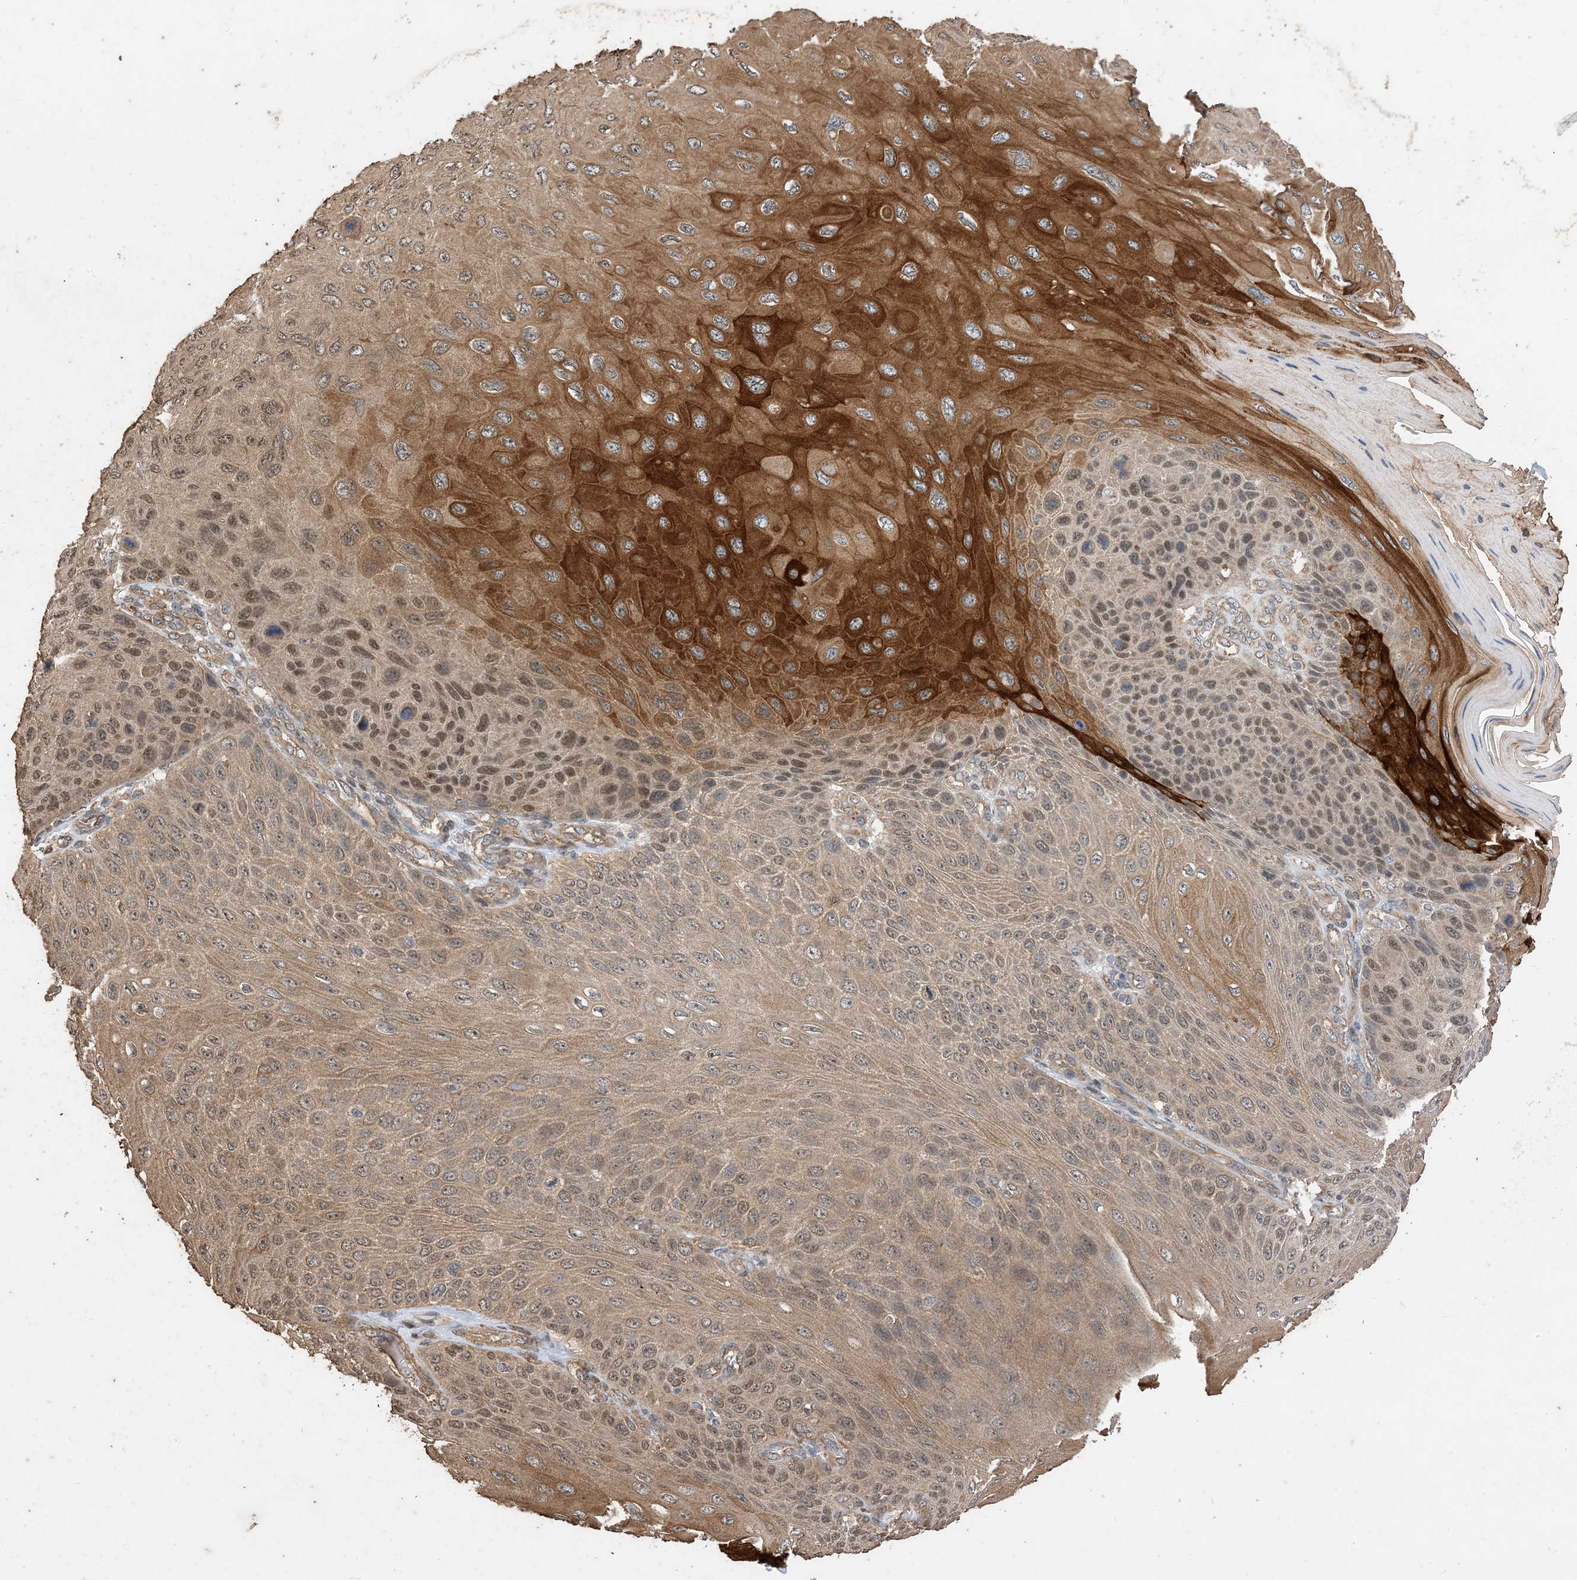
{"staining": {"intensity": "moderate", "quantity": ">75%", "location": "cytoplasmic/membranous,nuclear"}, "tissue": "skin cancer", "cell_type": "Tumor cells", "image_type": "cancer", "snomed": [{"axis": "morphology", "description": "Squamous cell carcinoma, NOS"}, {"axis": "topography", "description": "Skin"}], "caption": "Moderate cytoplasmic/membranous and nuclear protein expression is present in approximately >75% of tumor cells in skin cancer (squamous cell carcinoma).", "gene": "ZKSCAN5", "patient": {"sex": "female", "age": 88}}